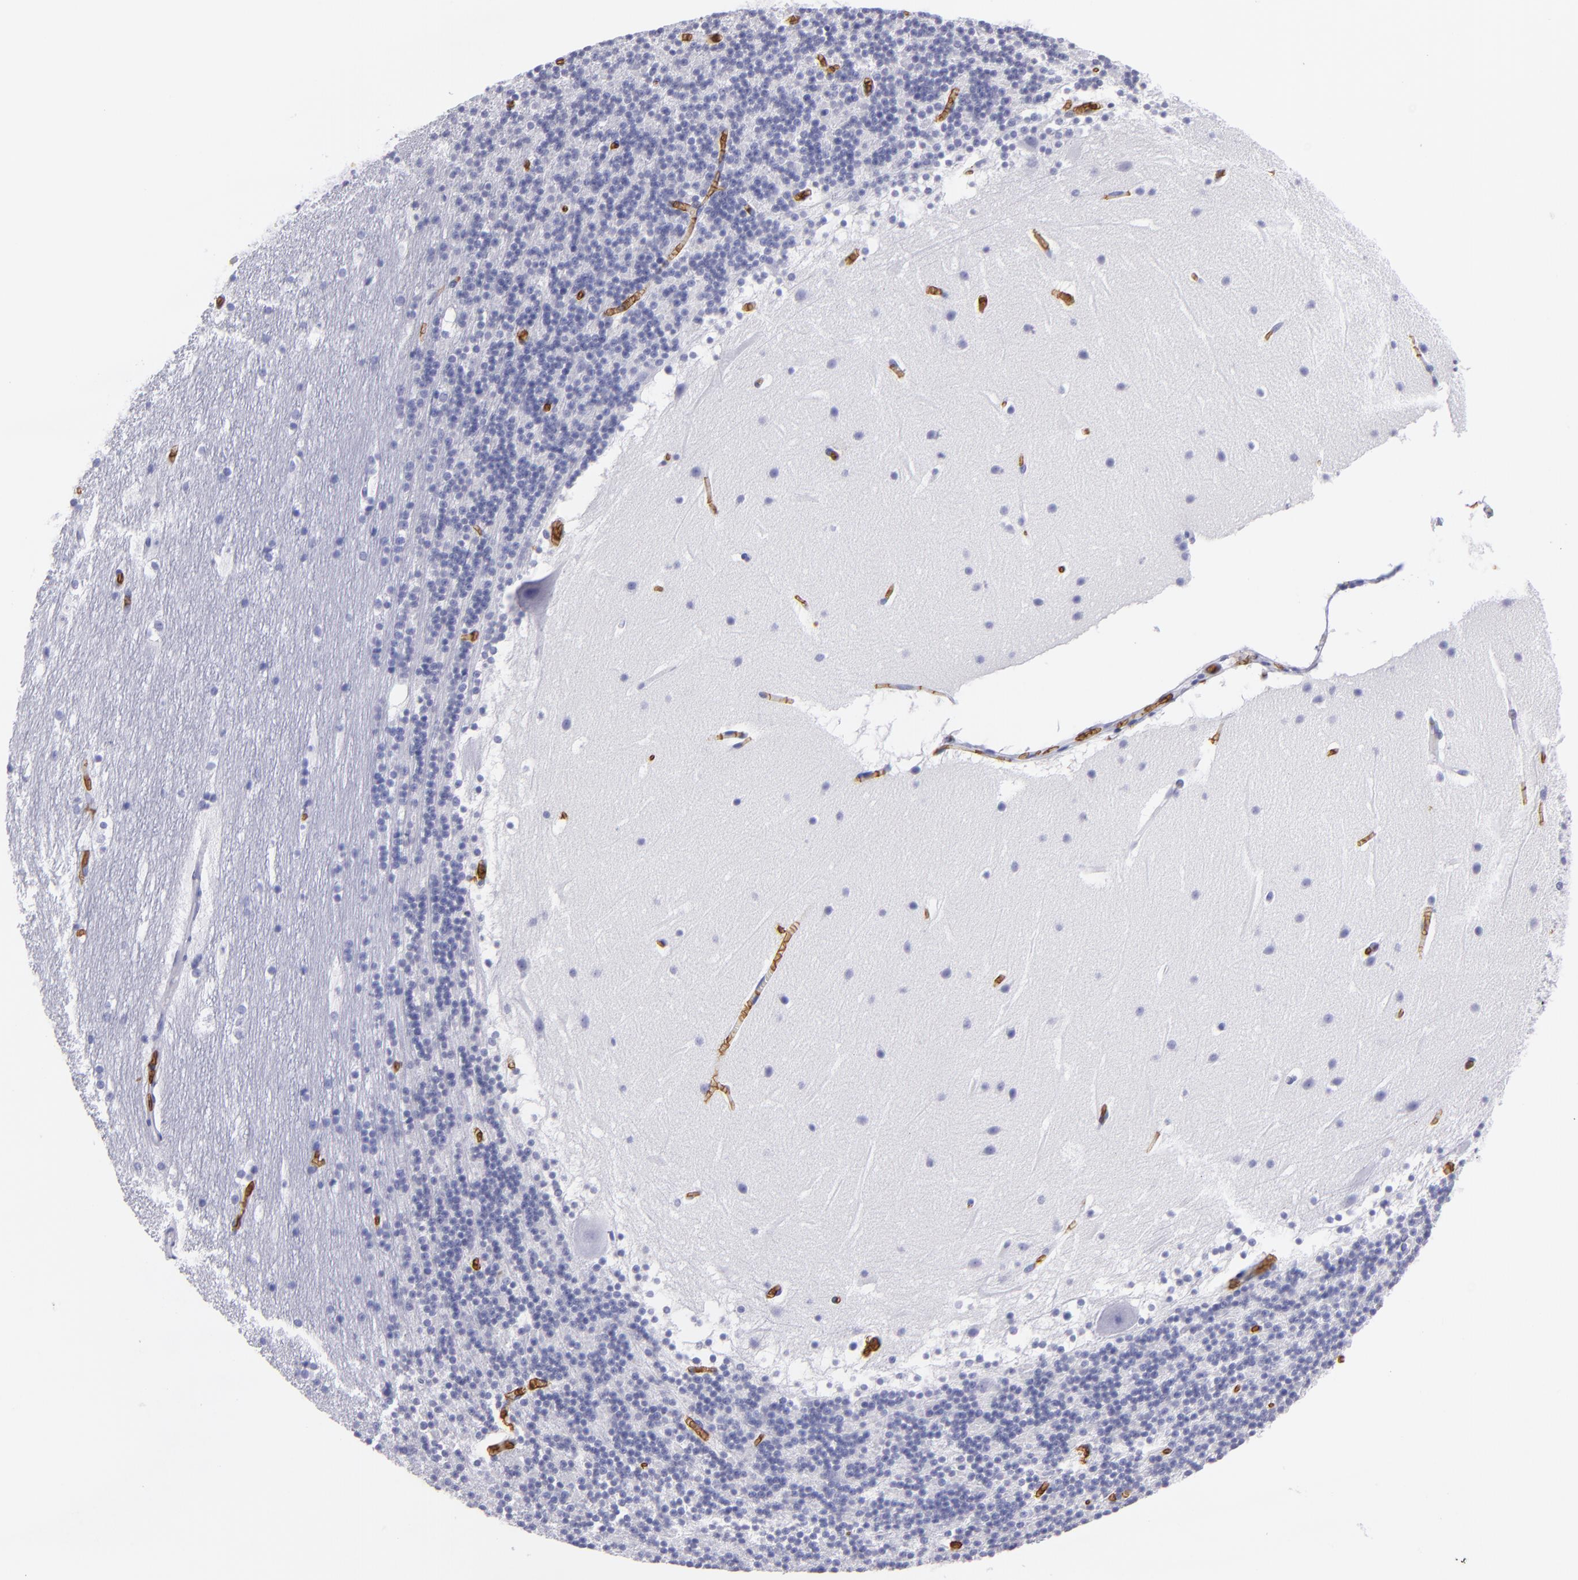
{"staining": {"intensity": "negative", "quantity": "none", "location": "none"}, "tissue": "cerebellum", "cell_type": "Cells in granular layer", "image_type": "normal", "snomed": [{"axis": "morphology", "description": "Normal tissue, NOS"}, {"axis": "topography", "description": "Cerebellum"}], "caption": "An immunohistochemistry (IHC) image of normal cerebellum is shown. There is no staining in cells in granular layer of cerebellum.", "gene": "GYPA", "patient": {"sex": "male", "age": 45}}